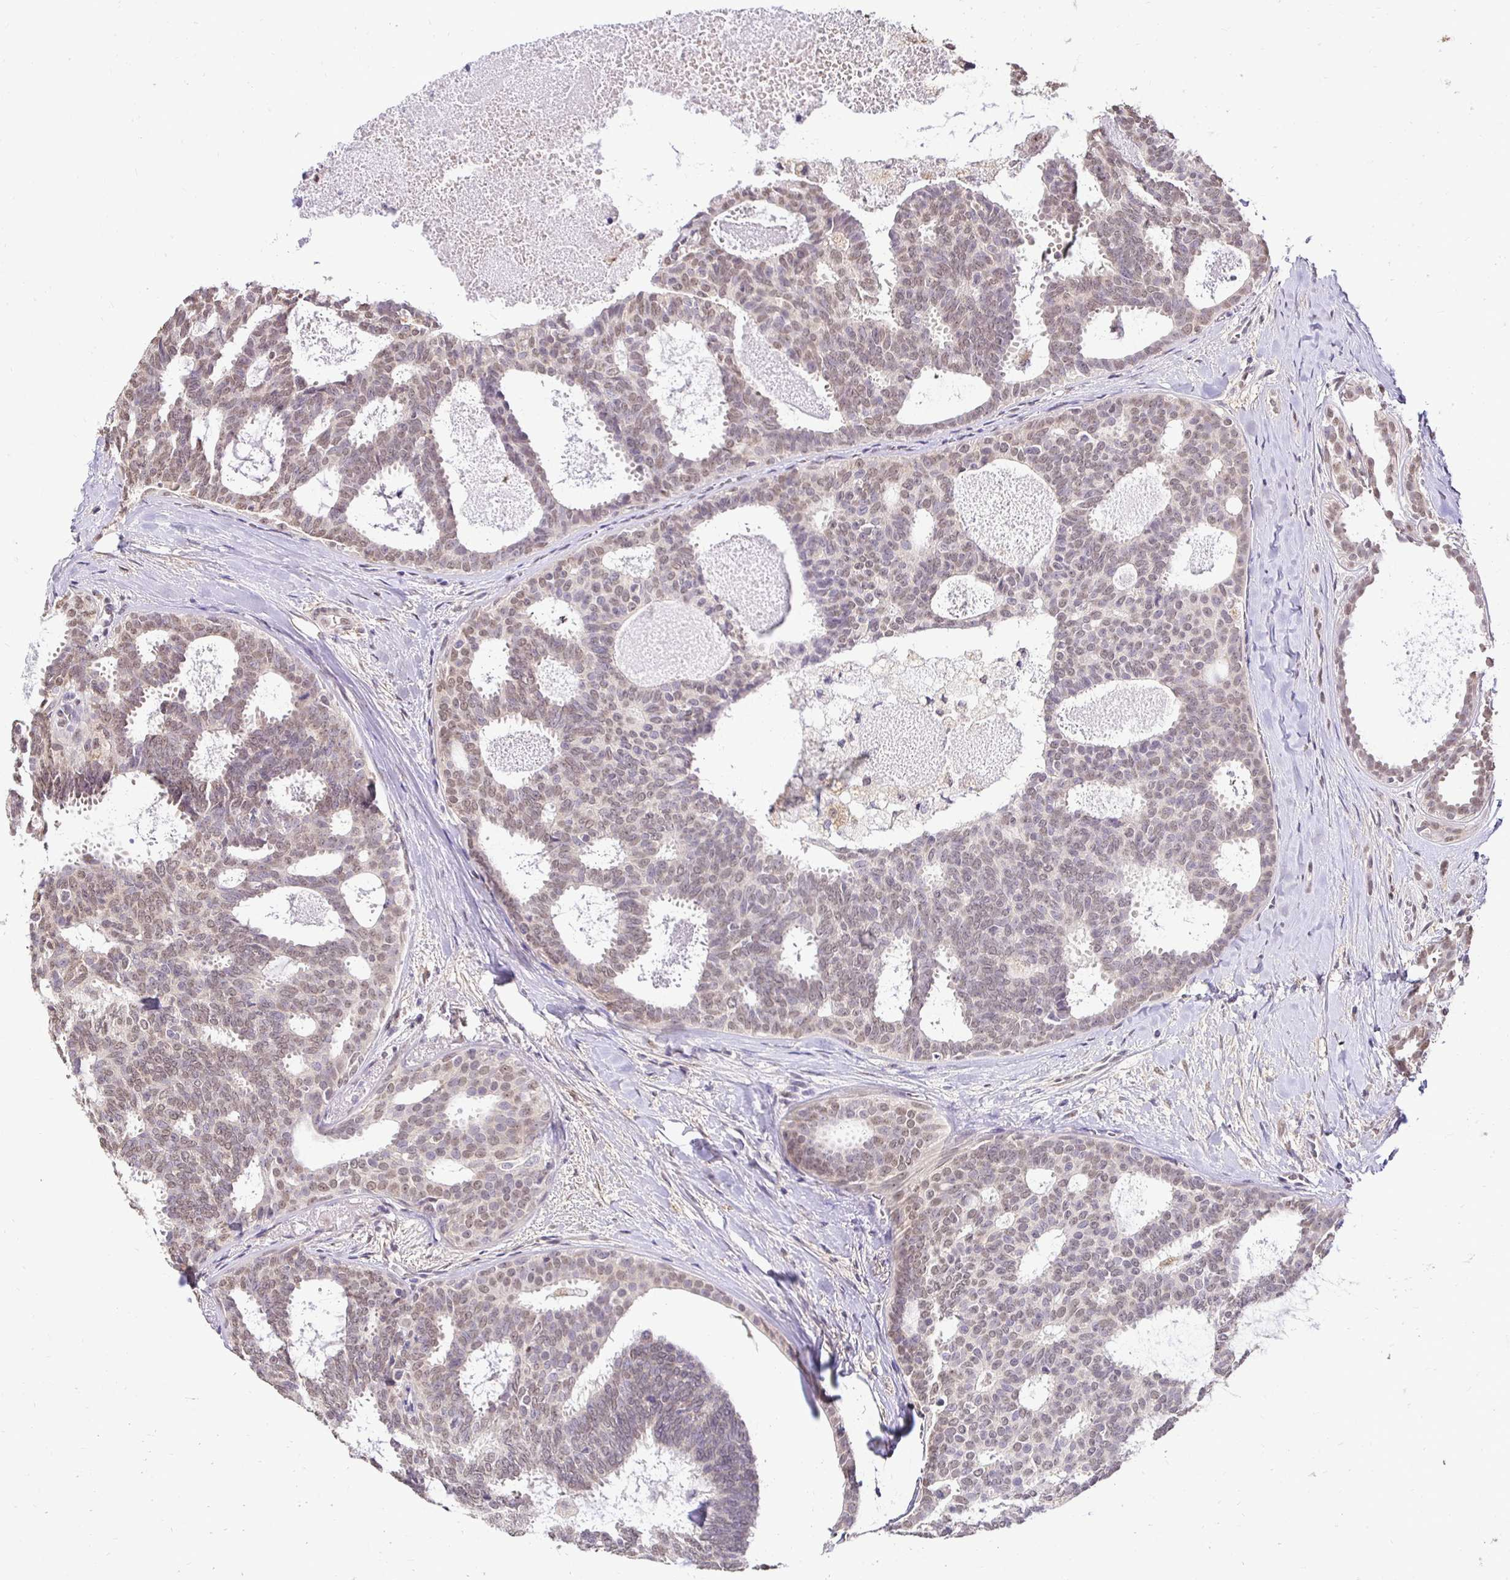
{"staining": {"intensity": "weak", "quantity": "25%-75%", "location": "nuclear"}, "tissue": "breast cancer", "cell_type": "Tumor cells", "image_type": "cancer", "snomed": [{"axis": "morphology", "description": "Intraductal carcinoma, in situ"}, {"axis": "morphology", "description": "Duct carcinoma"}, {"axis": "morphology", "description": "Lobular carcinoma, in situ"}, {"axis": "topography", "description": "Breast"}], "caption": "IHC of breast lobular carcinoma in situ demonstrates low levels of weak nuclear positivity in approximately 25%-75% of tumor cells.", "gene": "RHEBL1", "patient": {"sex": "female", "age": 44}}